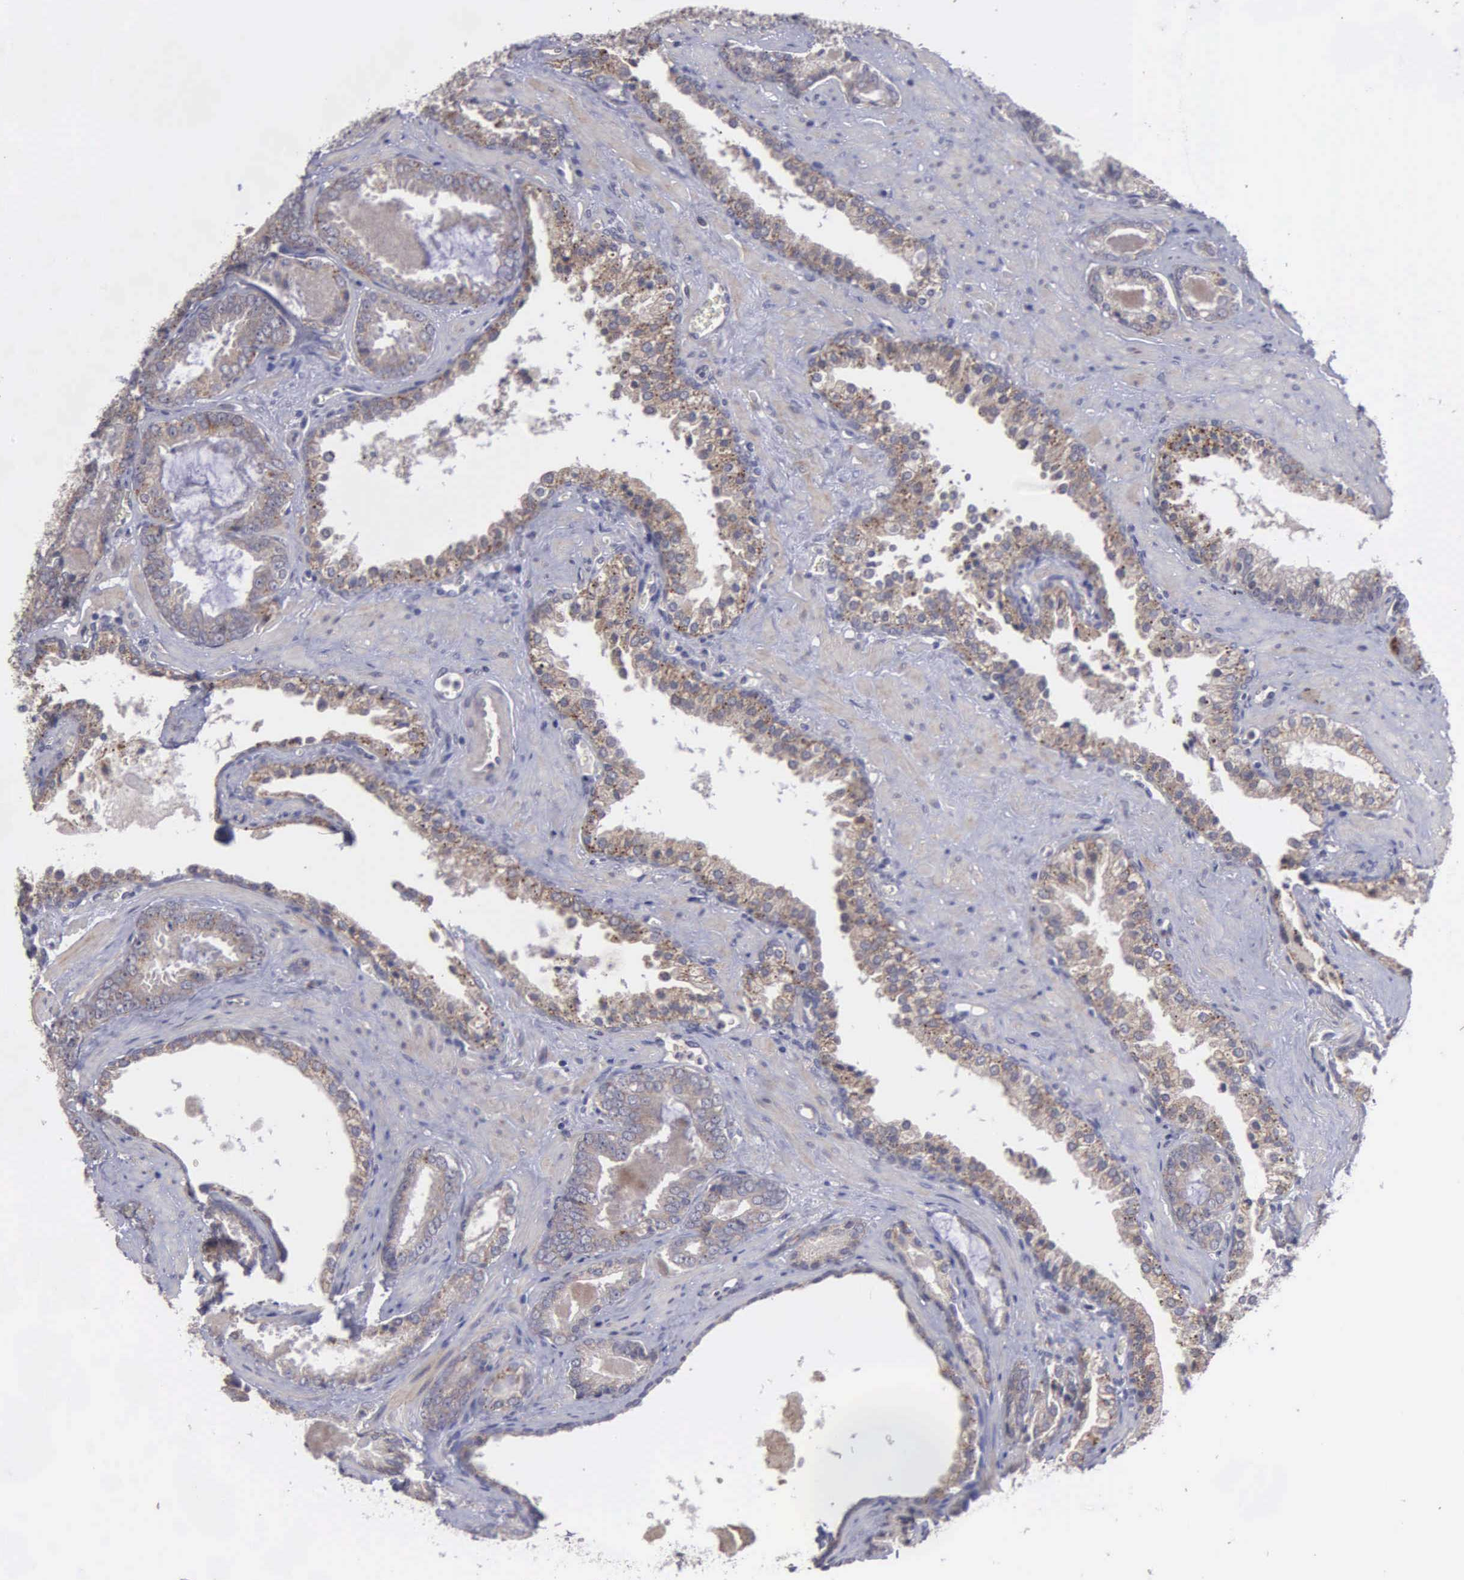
{"staining": {"intensity": "weak", "quantity": ">75%", "location": "cytoplasmic/membranous"}, "tissue": "prostate cancer", "cell_type": "Tumor cells", "image_type": "cancer", "snomed": [{"axis": "morphology", "description": "Adenocarcinoma, Medium grade"}, {"axis": "topography", "description": "Prostate"}], "caption": "Immunohistochemistry (IHC) image of neoplastic tissue: prostate adenocarcinoma (medium-grade) stained using immunohistochemistry exhibits low levels of weak protein expression localized specifically in the cytoplasmic/membranous of tumor cells, appearing as a cytoplasmic/membranous brown color.", "gene": "RTL10", "patient": {"sex": "male", "age": 64}}